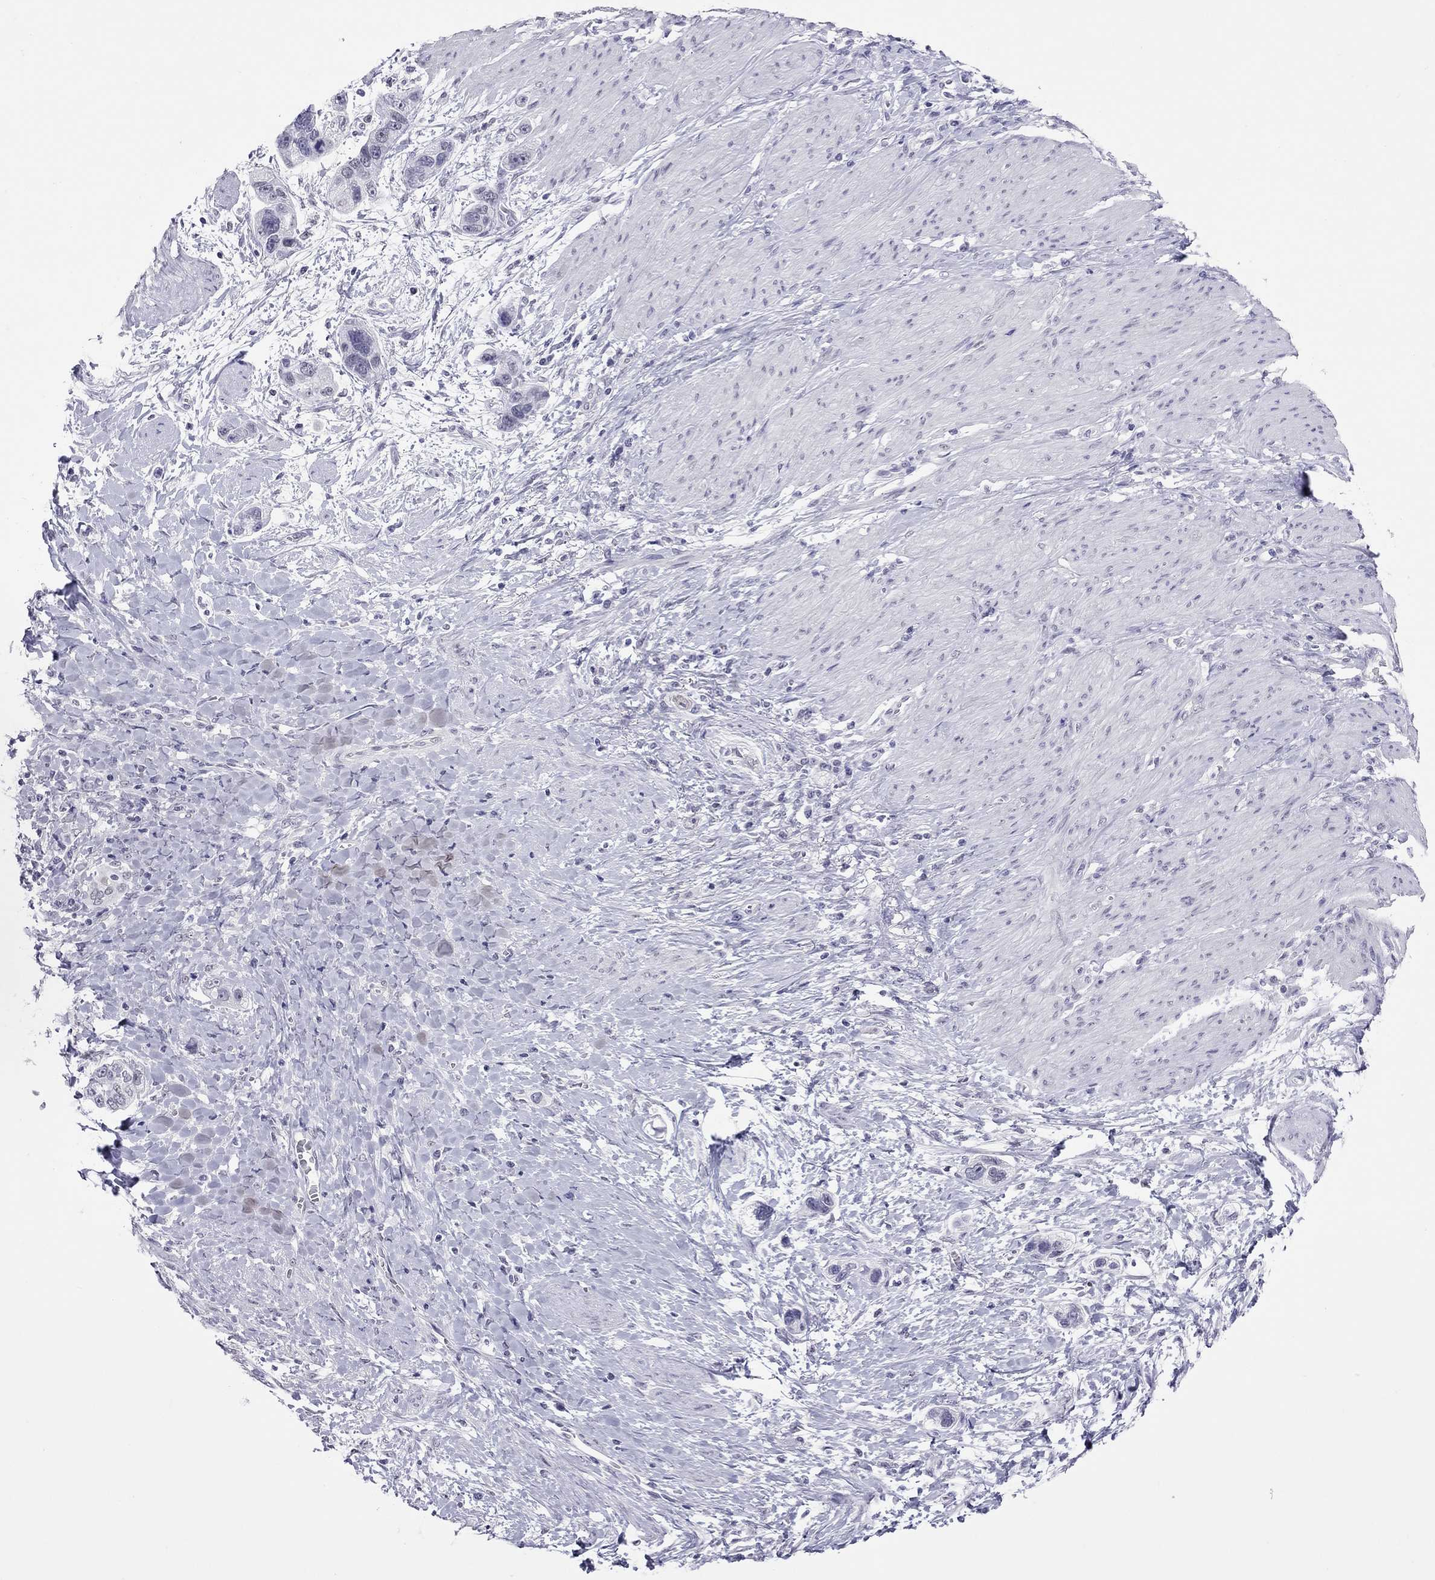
{"staining": {"intensity": "negative", "quantity": "none", "location": "none"}, "tissue": "stomach cancer", "cell_type": "Tumor cells", "image_type": "cancer", "snomed": [{"axis": "morphology", "description": "Adenocarcinoma, NOS"}, {"axis": "topography", "description": "Stomach, lower"}], "caption": "Image shows no protein expression in tumor cells of stomach cancer tissue. (Immunohistochemistry (ihc), brightfield microscopy, high magnification).", "gene": "JHY", "patient": {"sex": "female", "age": 93}}